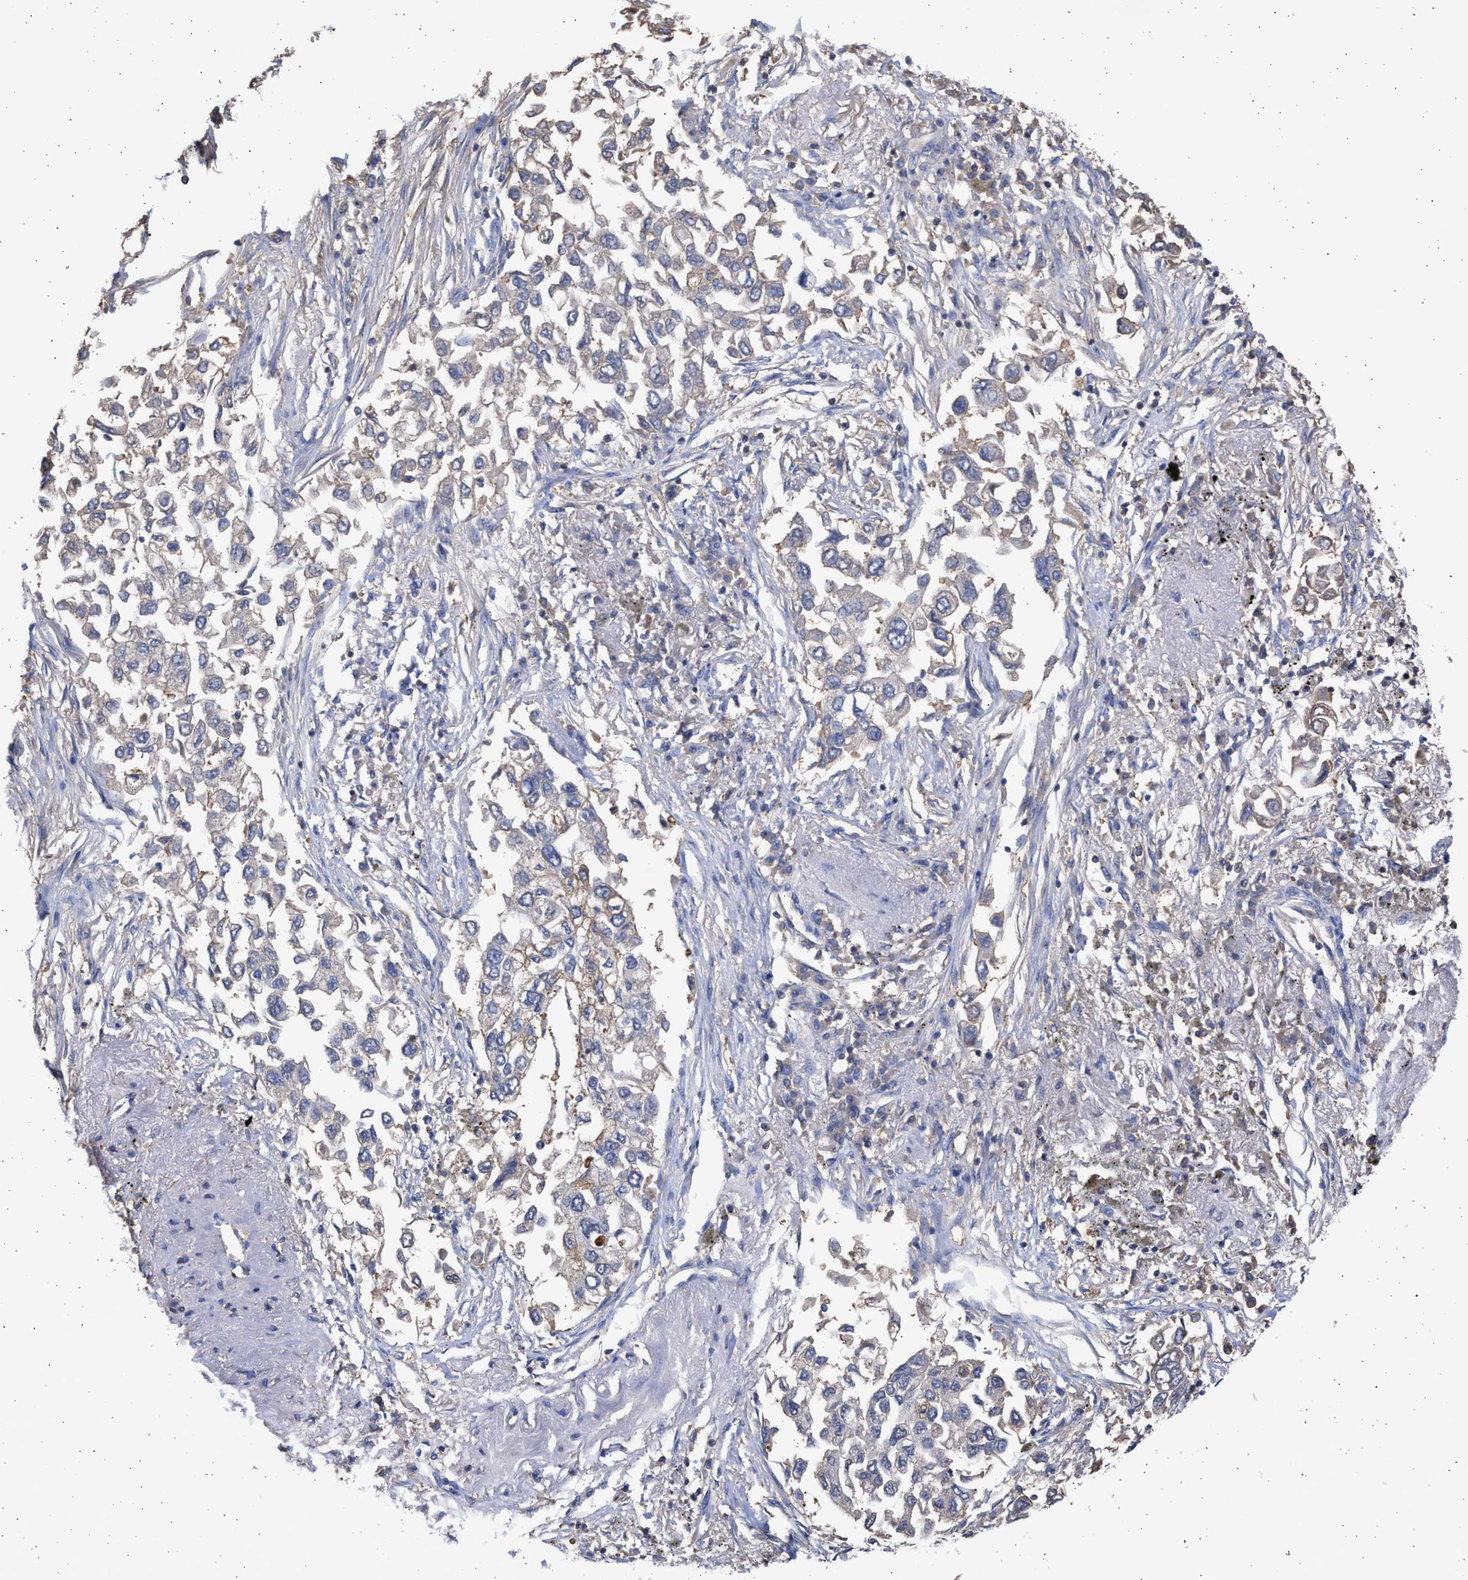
{"staining": {"intensity": "weak", "quantity": "25%-75%", "location": "cytoplasmic/membranous"}, "tissue": "lung cancer", "cell_type": "Tumor cells", "image_type": "cancer", "snomed": [{"axis": "morphology", "description": "Inflammation, NOS"}, {"axis": "morphology", "description": "Adenocarcinoma, NOS"}, {"axis": "topography", "description": "Lung"}], "caption": "Immunohistochemical staining of lung cancer (adenocarcinoma) exhibits weak cytoplasmic/membranous protein positivity in approximately 25%-75% of tumor cells.", "gene": "ALDOC", "patient": {"sex": "male", "age": 63}}